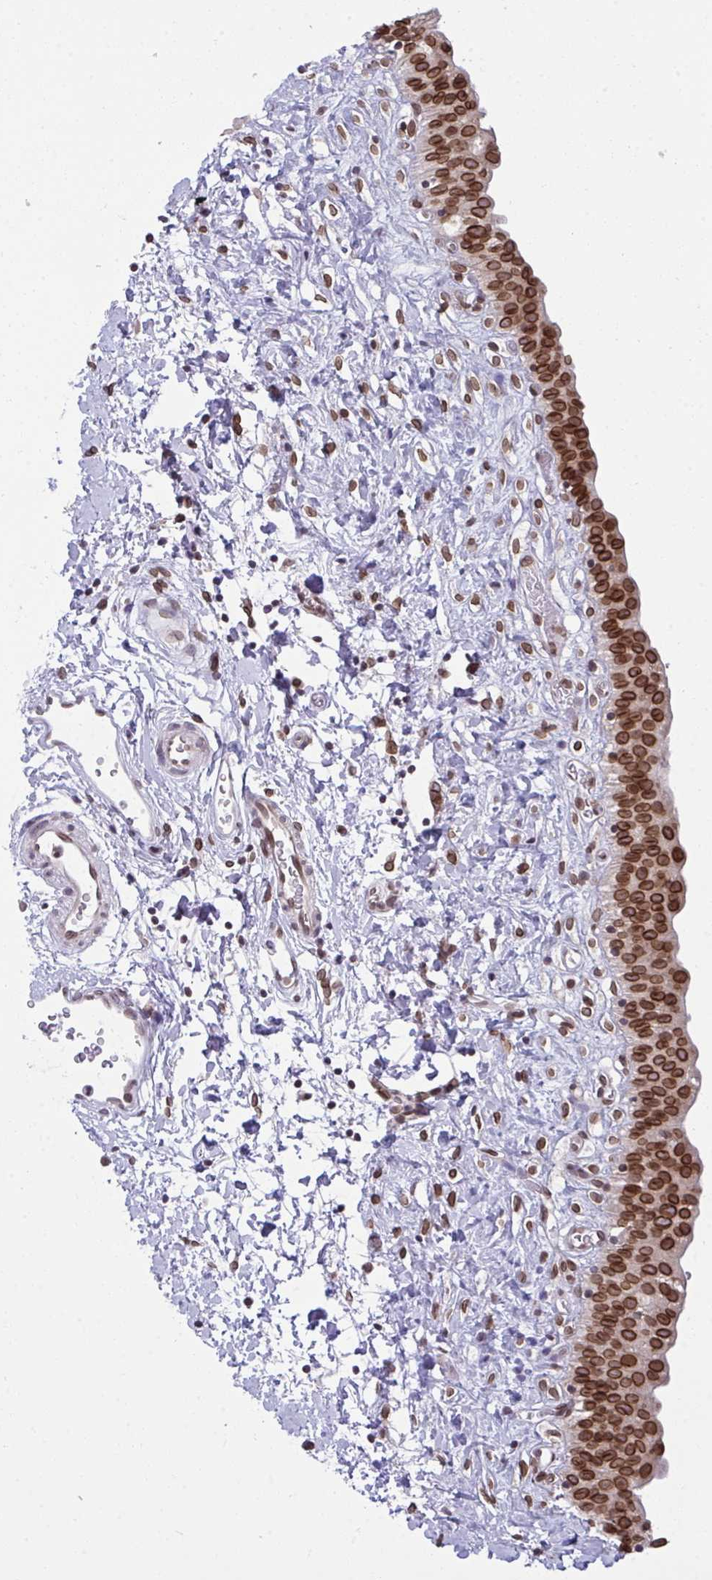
{"staining": {"intensity": "strong", "quantity": ">75%", "location": "cytoplasmic/membranous,nuclear"}, "tissue": "urinary bladder", "cell_type": "Urothelial cells", "image_type": "normal", "snomed": [{"axis": "morphology", "description": "Normal tissue, NOS"}, {"axis": "topography", "description": "Urinary bladder"}], "caption": "Immunohistochemistry photomicrograph of normal urinary bladder: urinary bladder stained using IHC exhibits high levels of strong protein expression localized specifically in the cytoplasmic/membranous,nuclear of urothelial cells, appearing as a cytoplasmic/membranous,nuclear brown color.", "gene": "RANBP2", "patient": {"sex": "male", "age": 51}}